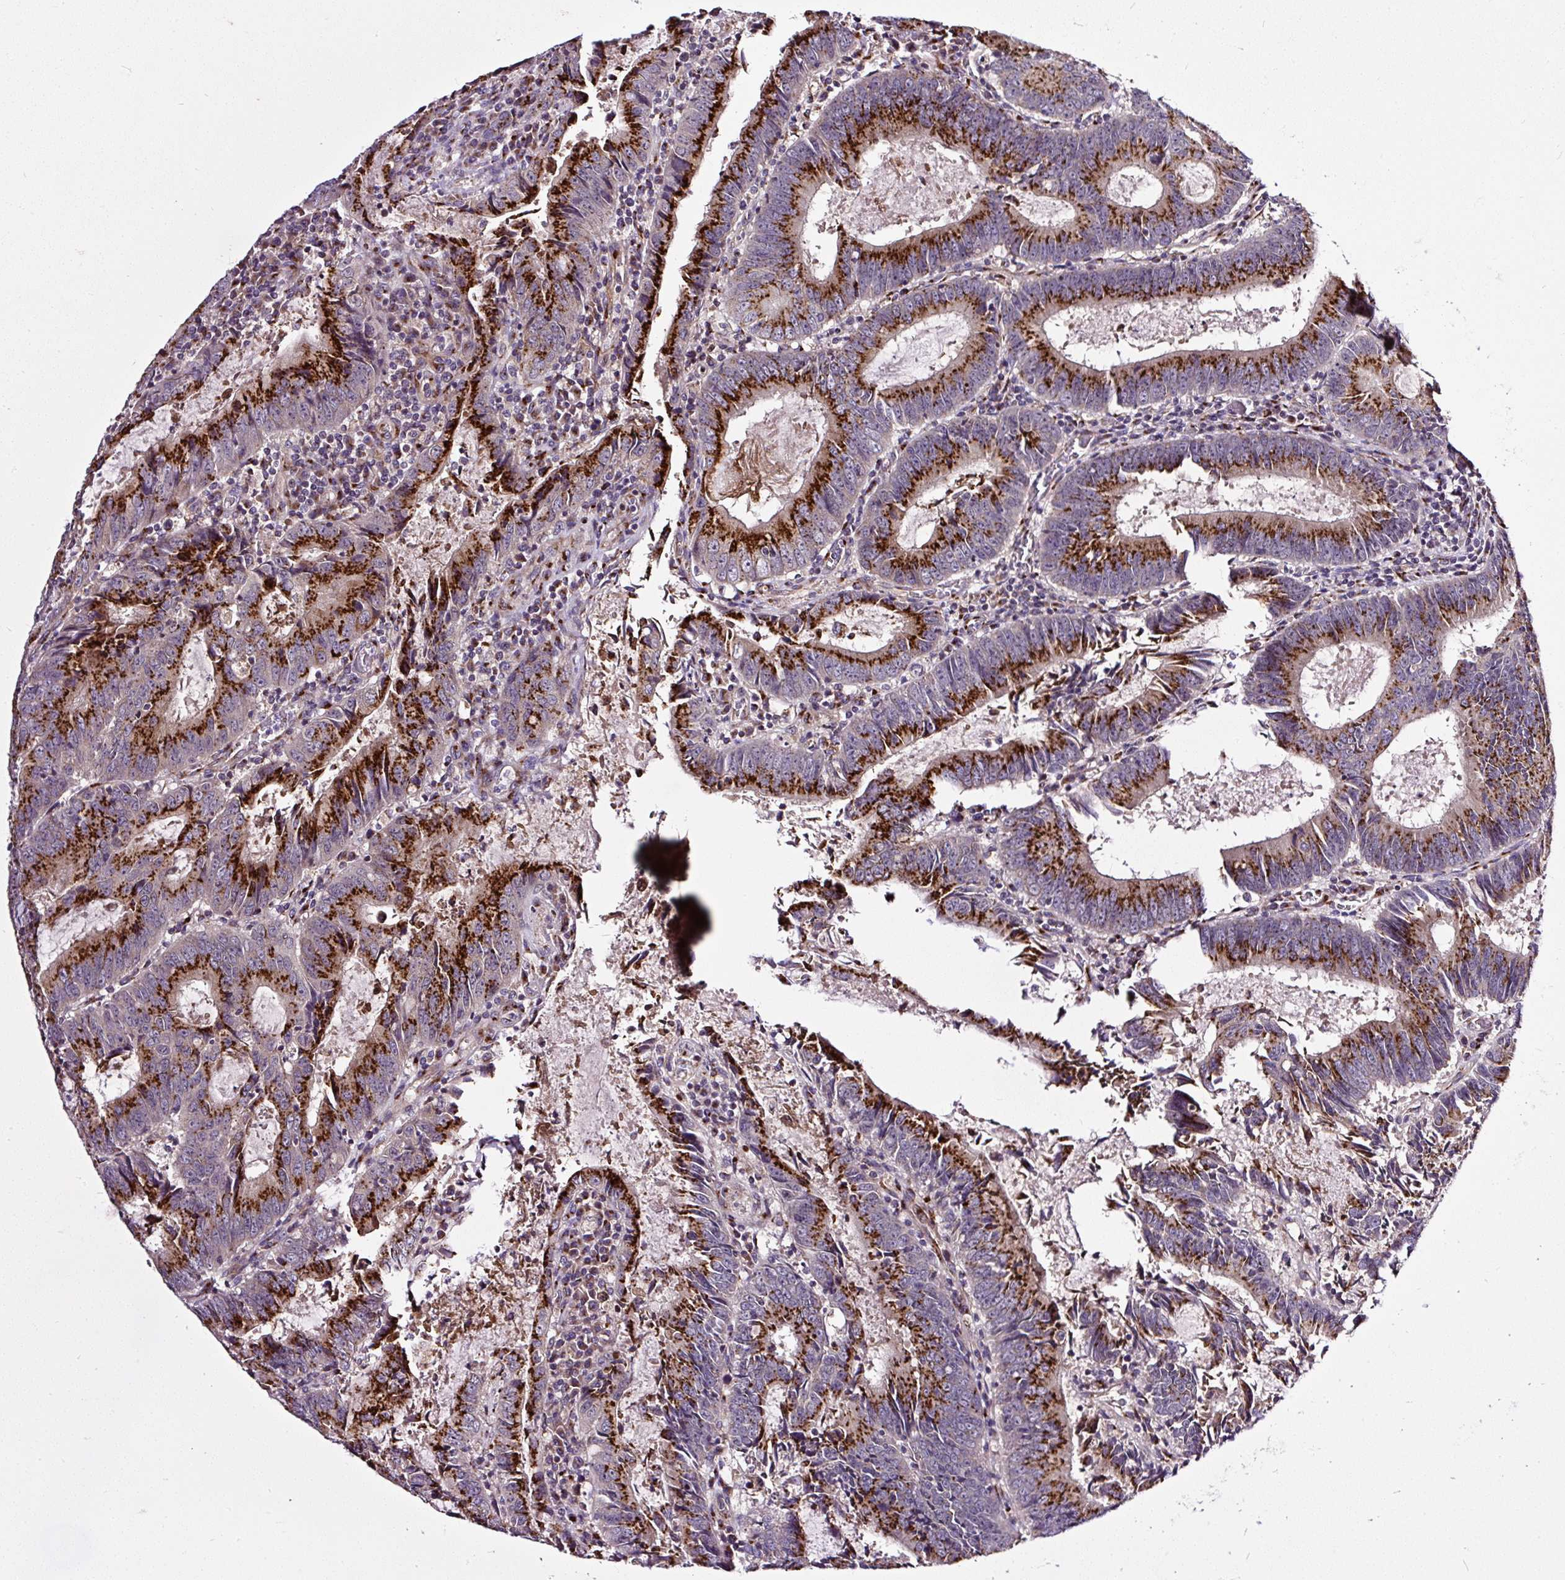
{"staining": {"intensity": "strong", "quantity": ">75%", "location": "cytoplasmic/membranous"}, "tissue": "colorectal cancer", "cell_type": "Tumor cells", "image_type": "cancer", "snomed": [{"axis": "morphology", "description": "Adenocarcinoma, NOS"}, {"axis": "topography", "description": "Colon"}], "caption": "Immunohistochemistry (IHC) of colorectal cancer demonstrates high levels of strong cytoplasmic/membranous expression in about >75% of tumor cells.", "gene": "MSMP", "patient": {"sex": "male", "age": 67}}